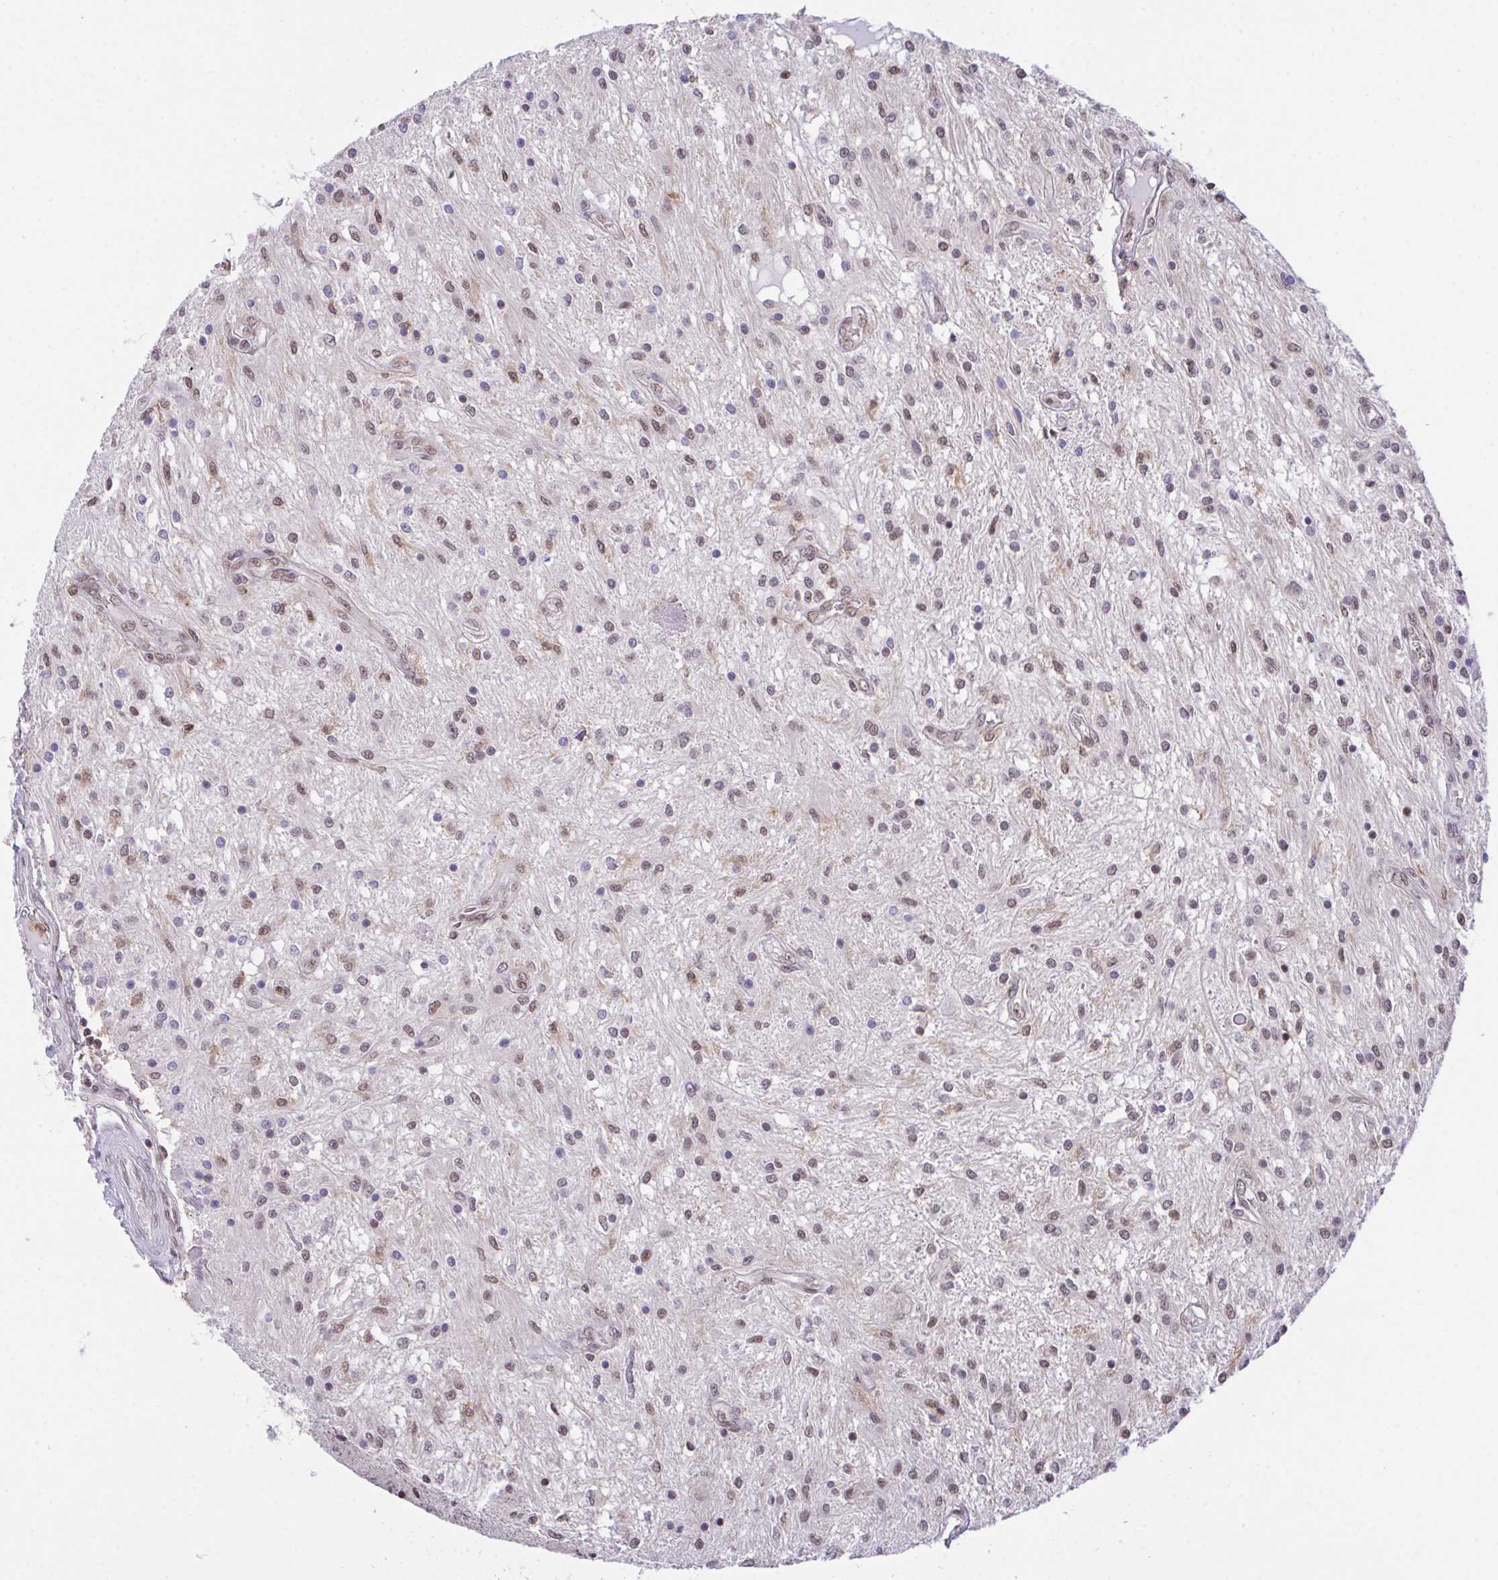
{"staining": {"intensity": "weak", "quantity": "25%-75%", "location": "nuclear"}, "tissue": "glioma", "cell_type": "Tumor cells", "image_type": "cancer", "snomed": [{"axis": "morphology", "description": "Glioma, malignant, Low grade"}, {"axis": "topography", "description": "Cerebellum"}], "caption": "Tumor cells exhibit low levels of weak nuclear expression in approximately 25%-75% of cells in glioma. Using DAB (3,3'-diaminobenzidine) (brown) and hematoxylin (blue) stains, captured at high magnification using brightfield microscopy.", "gene": "OR6K3", "patient": {"sex": "female", "age": 14}}